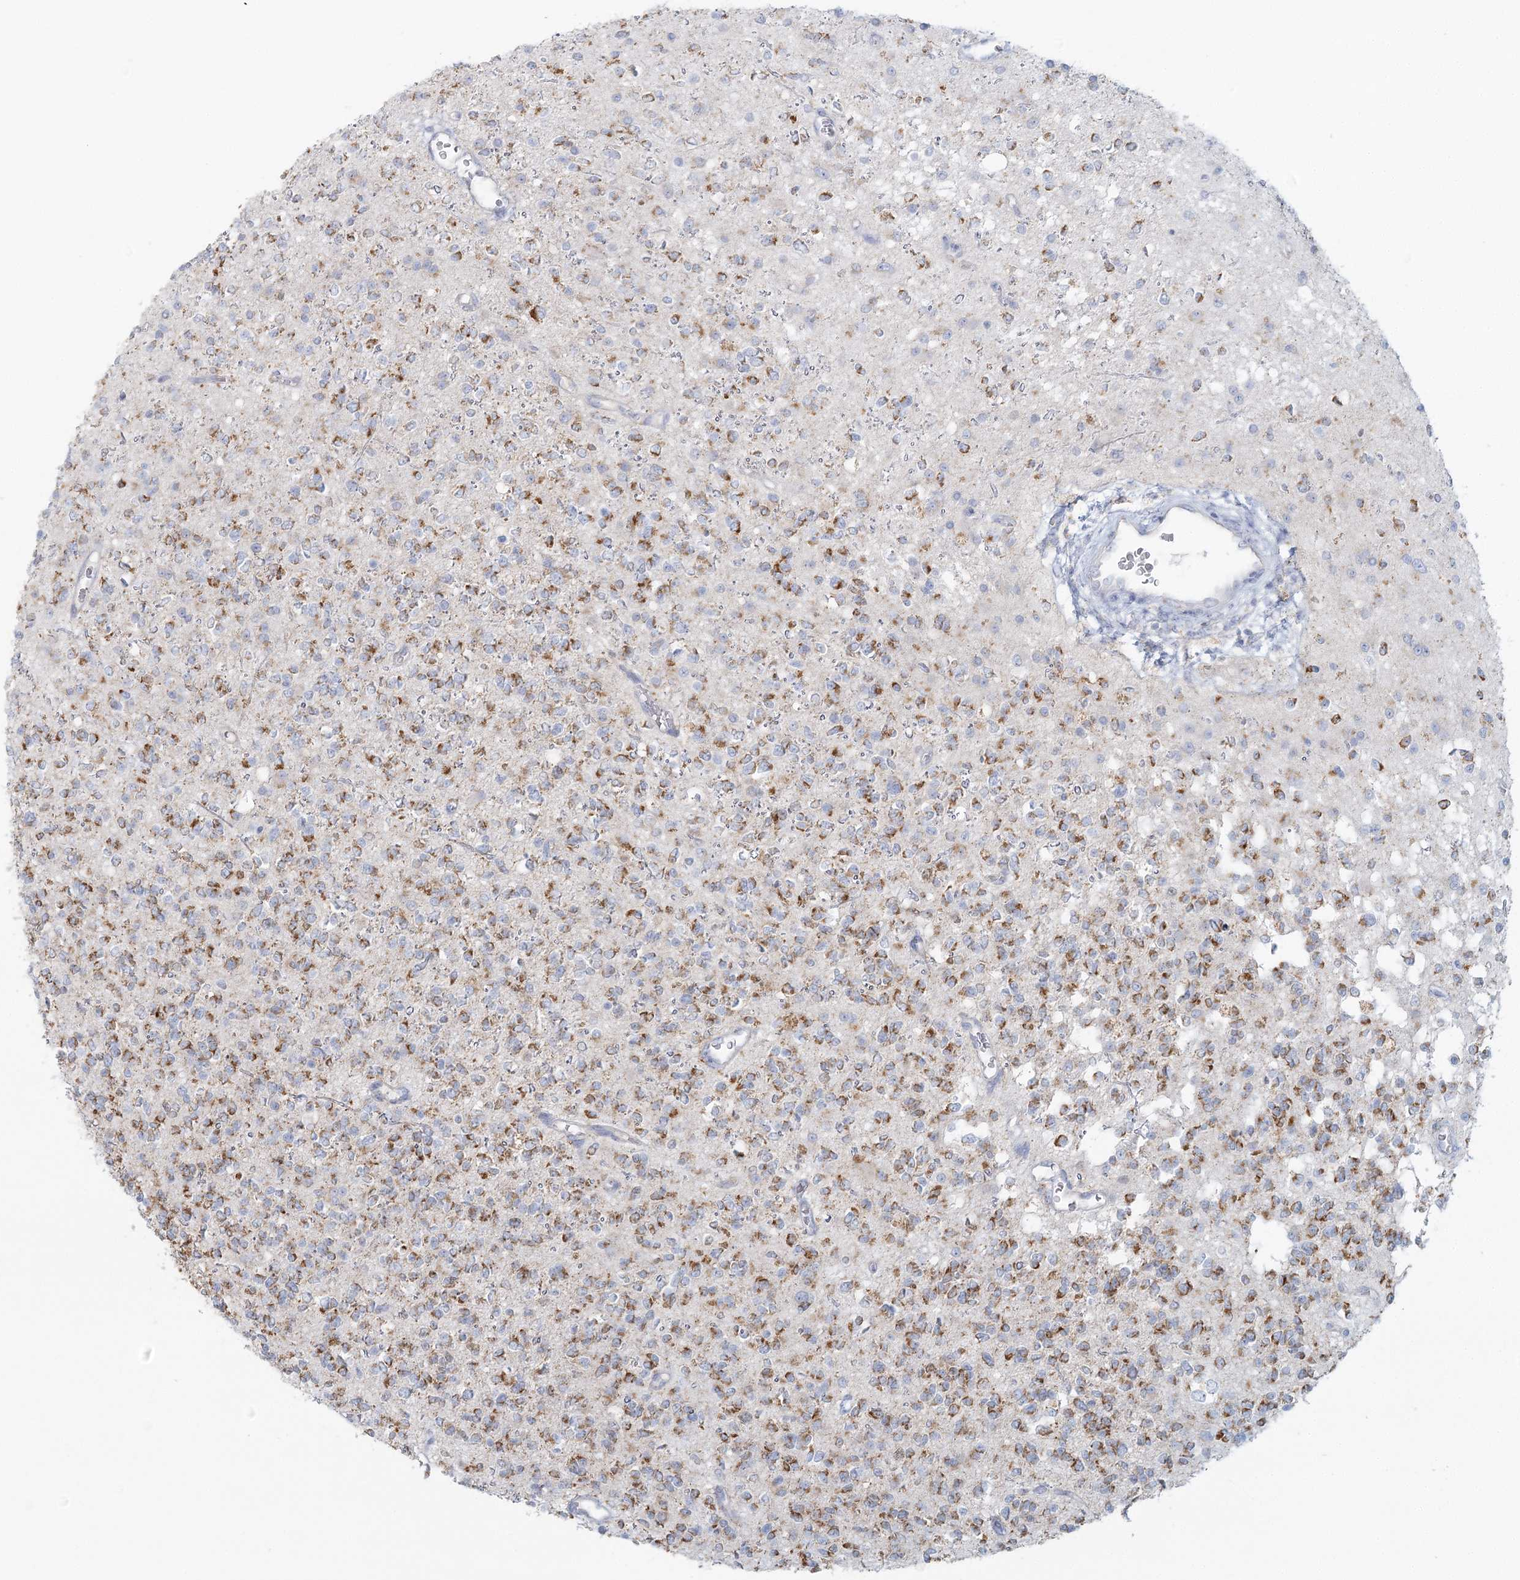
{"staining": {"intensity": "moderate", "quantity": ">75%", "location": "cytoplasmic/membranous"}, "tissue": "glioma", "cell_type": "Tumor cells", "image_type": "cancer", "snomed": [{"axis": "morphology", "description": "Glioma, malignant, High grade"}, {"axis": "topography", "description": "Brain"}], "caption": "Moderate cytoplasmic/membranous positivity is appreciated in approximately >75% of tumor cells in glioma.", "gene": "BPHL", "patient": {"sex": "male", "age": 34}}